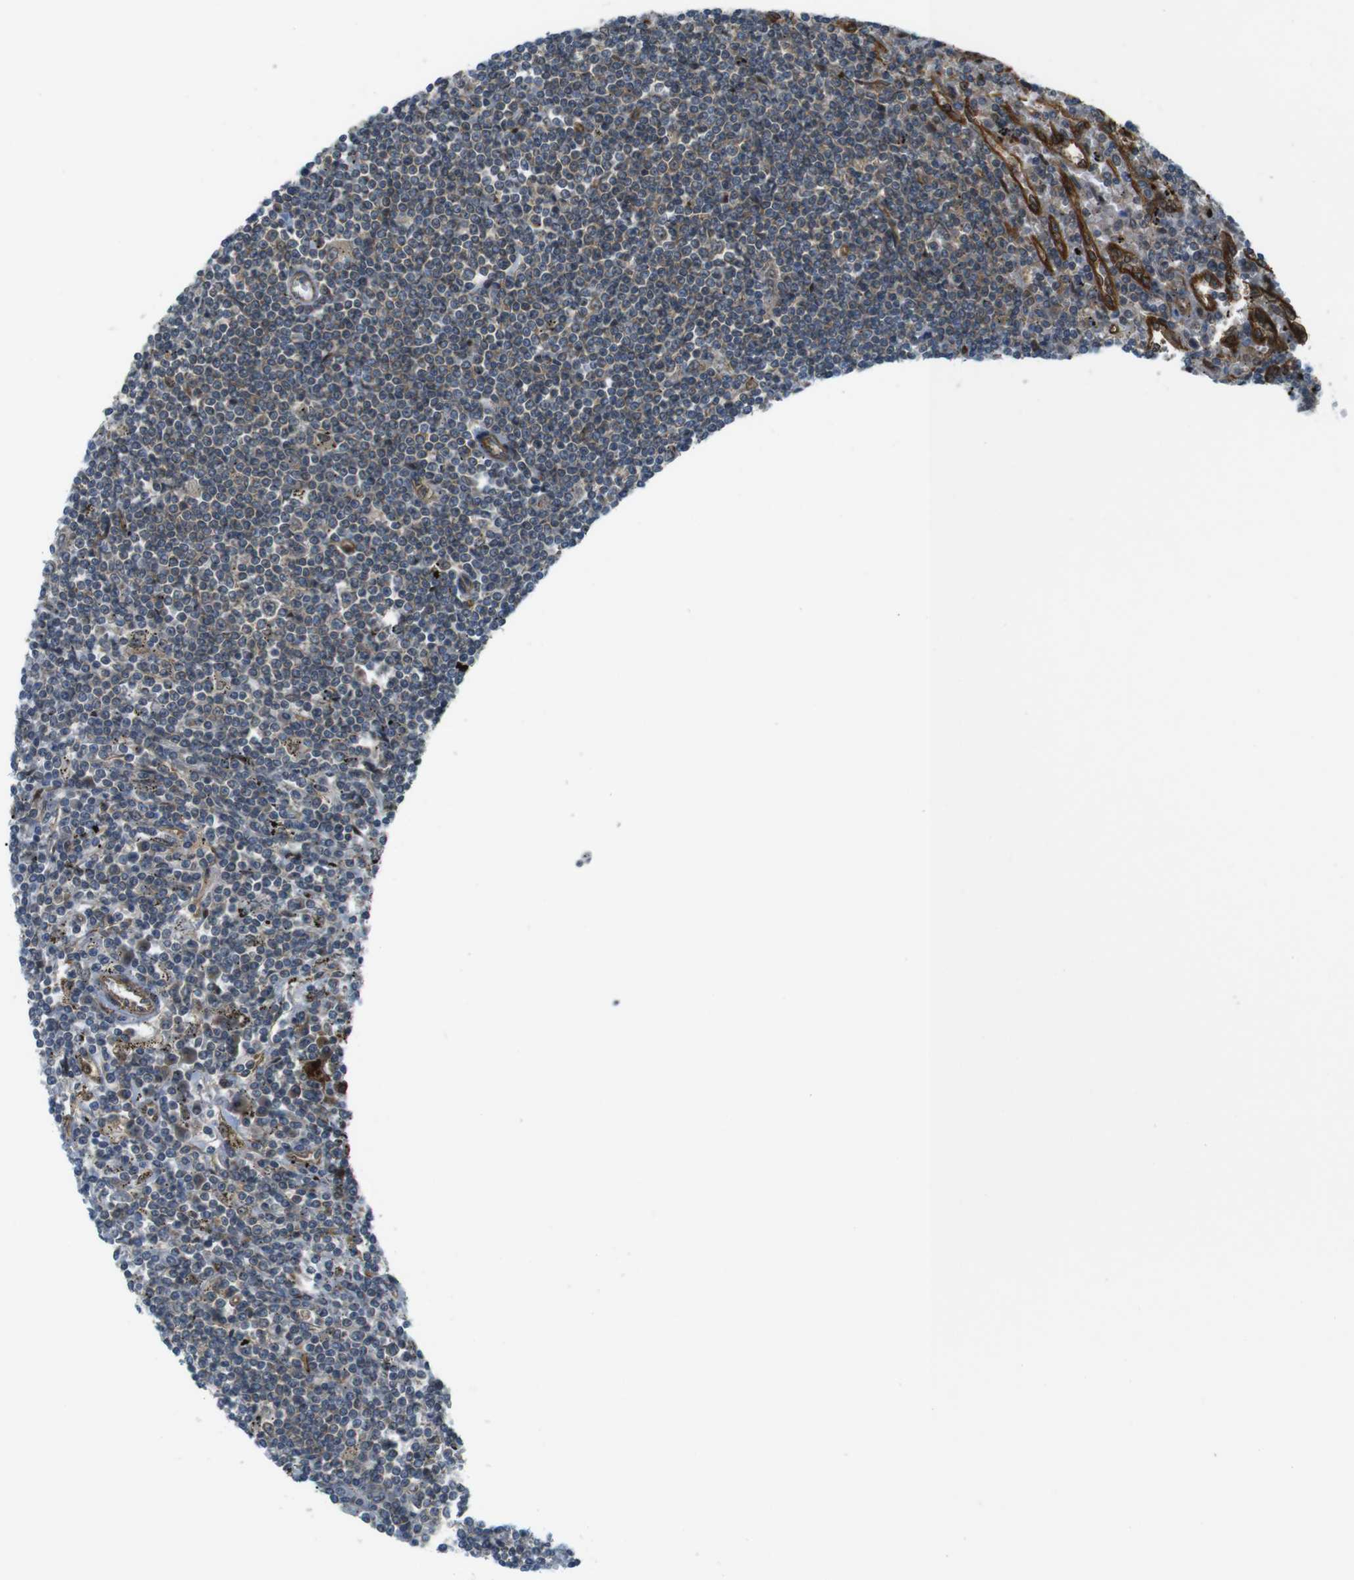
{"staining": {"intensity": "weak", "quantity": ">75%", "location": "cytoplasmic/membranous"}, "tissue": "lymphoma", "cell_type": "Tumor cells", "image_type": "cancer", "snomed": [{"axis": "morphology", "description": "Malignant lymphoma, non-Hodgkin's type, Low grade"}, {"axis": "topography", "description": "Spleen"}], "caption": "Lymphoma stained with a protein marker exhibits weak staining in tumor cells.", "gene": "TSC1", "patient": {"sex": "male", "age": 76}}